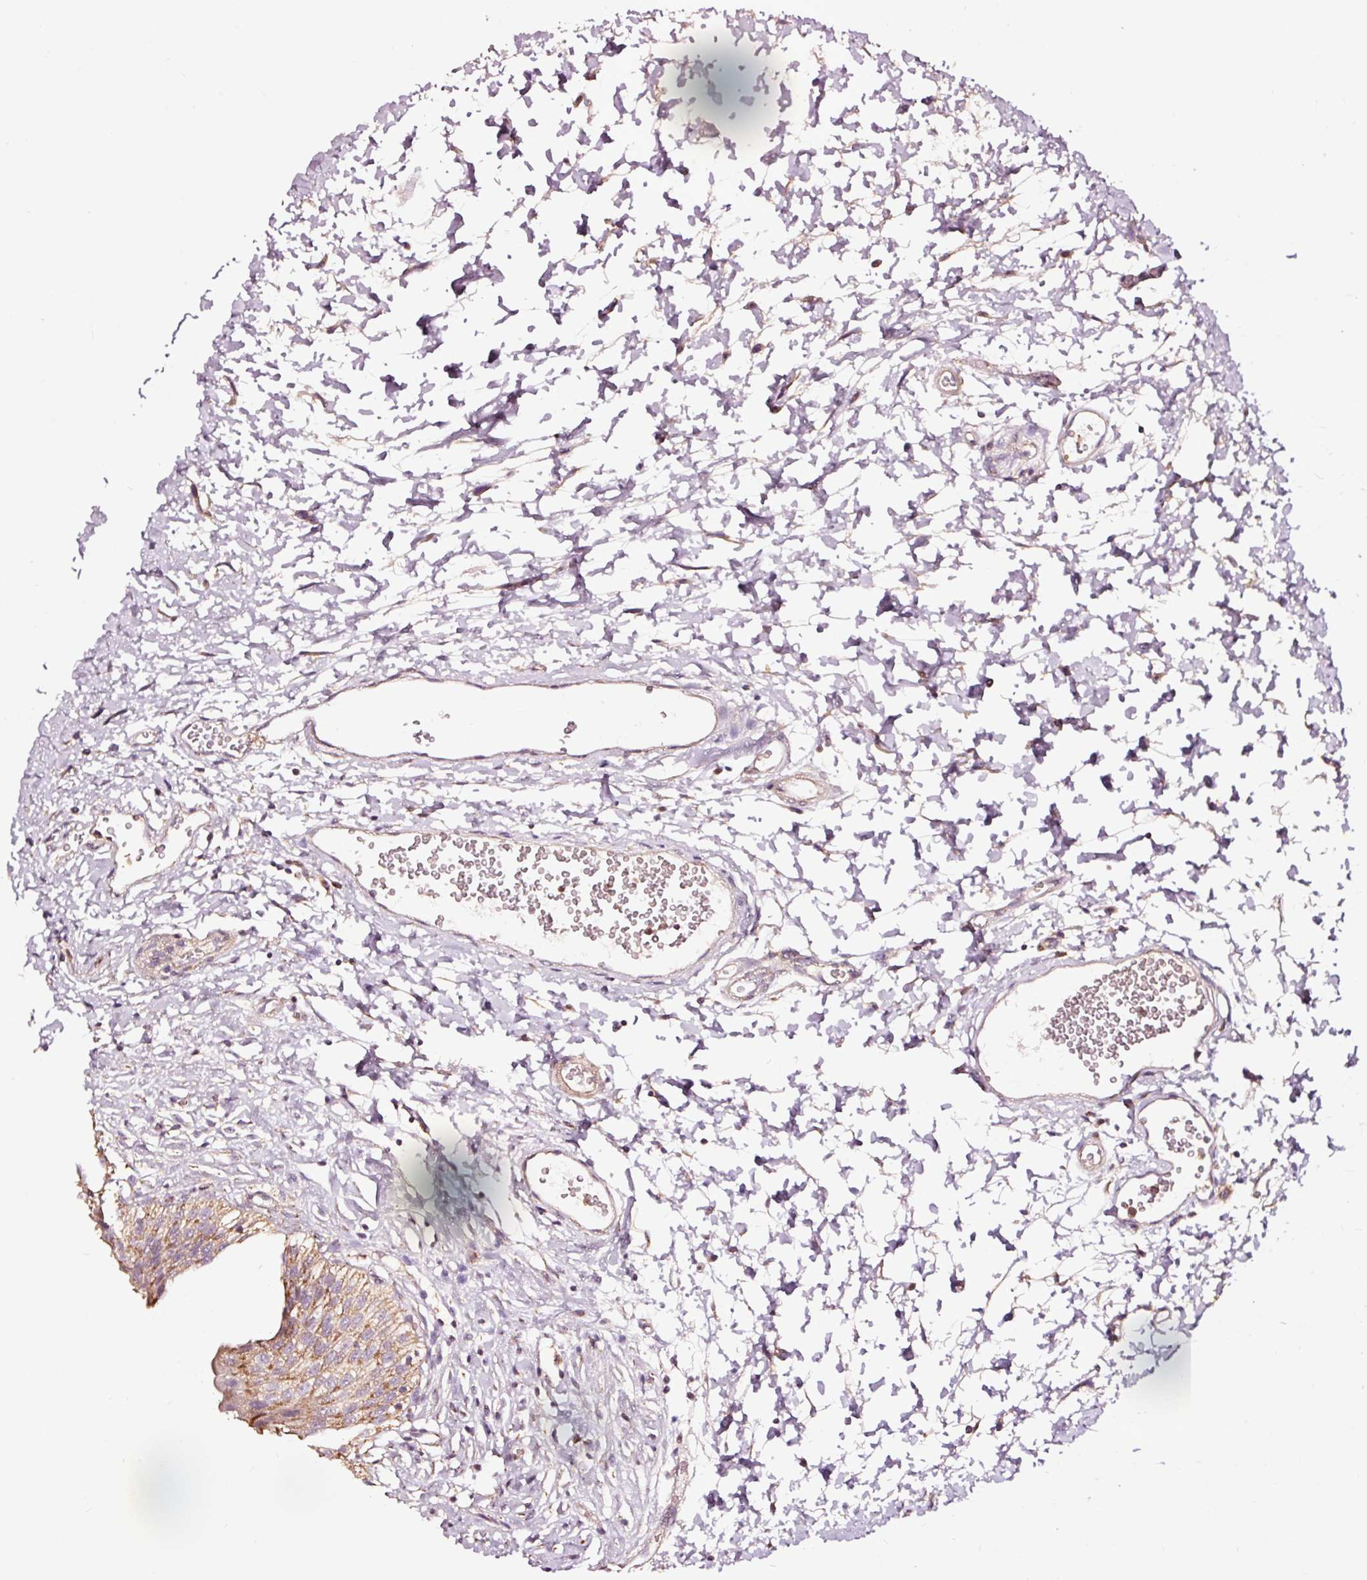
{"staining": {"intensity": "strong", "quantity": ">75%", "location": "cytoplasmic/membranous"}, "tissue": "urinary bladder", "cell_type": "Urothelial cells", "image_type": "normal", "snomed": [{"axis": "morphology", "description": "Normal tissue, NOS"}, {"axis": "topography", "description": "Urinary bladder"}], "caption": "Unremarkable urinary bladder shows strong cytoplasmic/membranous positivity in about >75% of urothelial cells Immunohistochemistry stains the protein of interest in brown and the nuclei are stained blue..", "gene": "TPM1", "patient": {"sex": "male", "age": 51}}